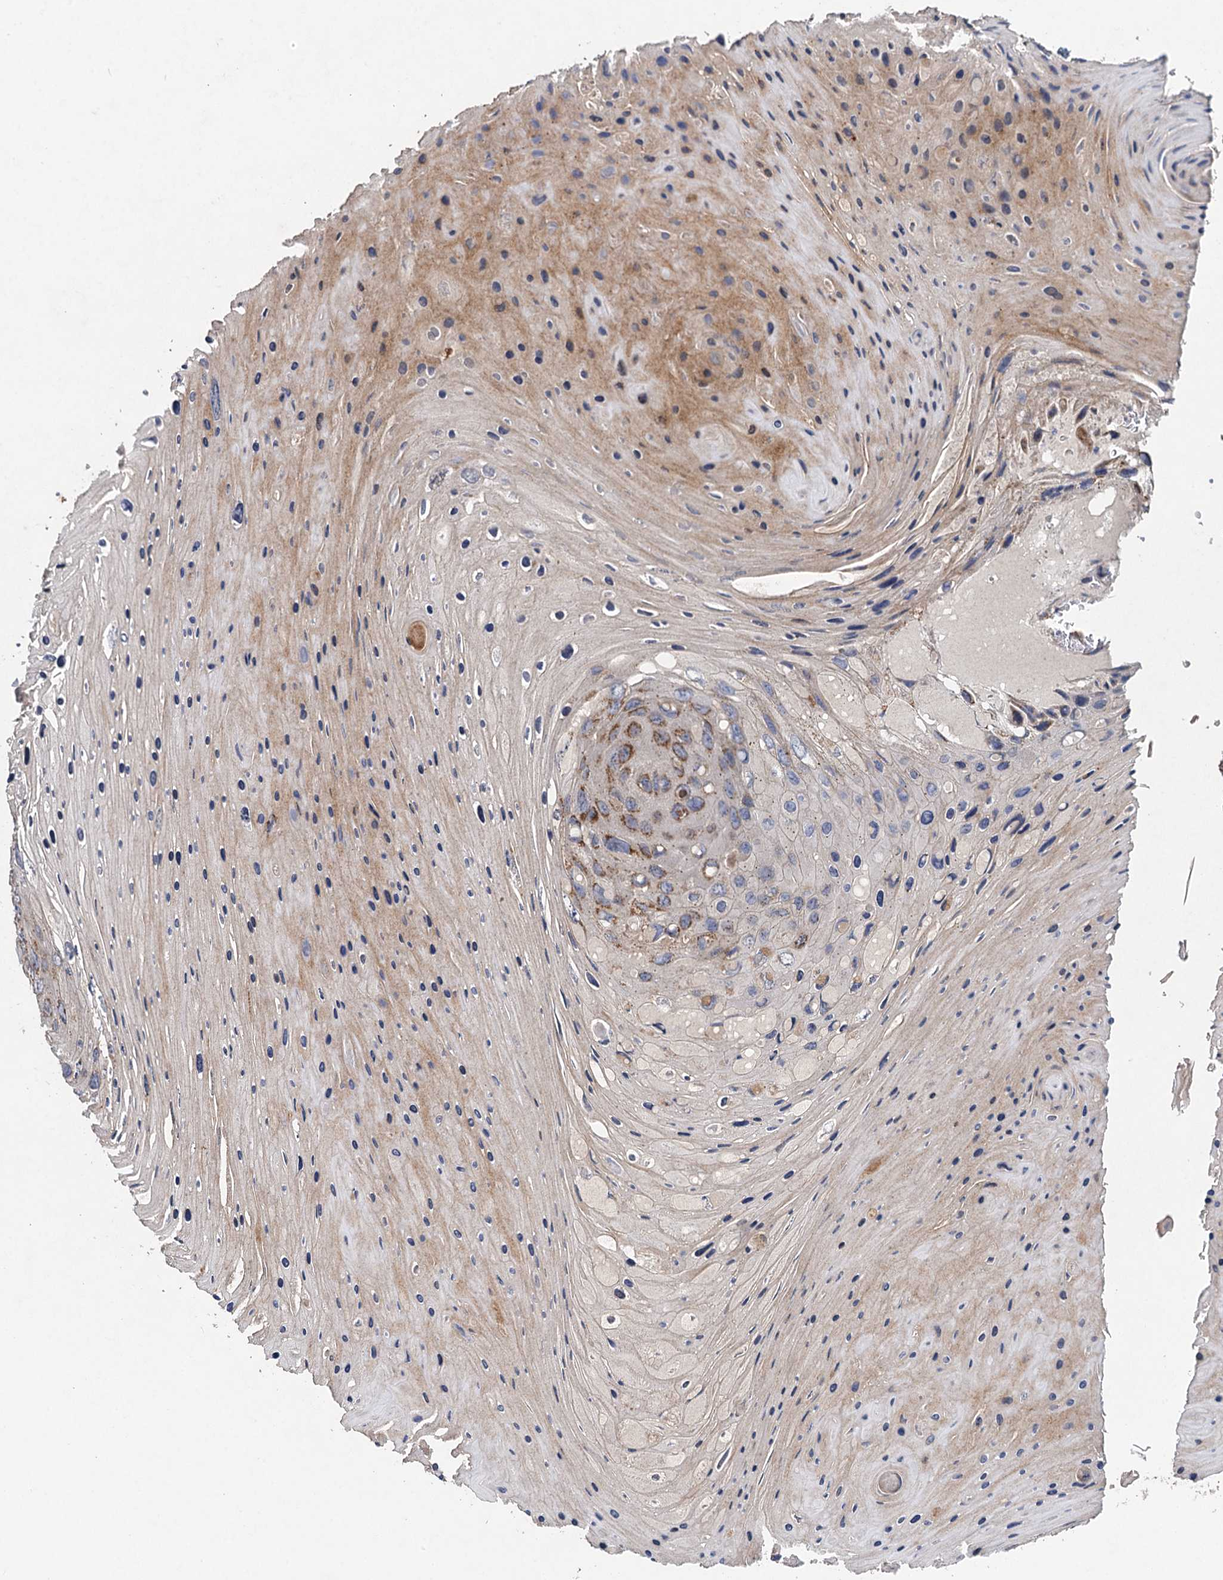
{"staining": {"intensity": "moderate", "quantity": ">75%", "location": "cytoplasmic/membranous"}, "tissue": "skin cancer", "cell_type": "Tumor cells", "image_type": "cancer", "snomed": [{"axis": "morphology", "description": "Squamous cell carcinoma, NOS"}, {"axis": "topography", "description": "Skin"}], "caption": "Skin cancer (squamous cell carcinoma) was stained to show a protein in brown. There is medium levels of moderate cytoplasmic/membranous expression in about >75% of tumor cells. (Brightfield microscopy of DAB IHC at high magnification).", "gene": "BCS1L", "patient": {"sex": "female", "age": 88}}